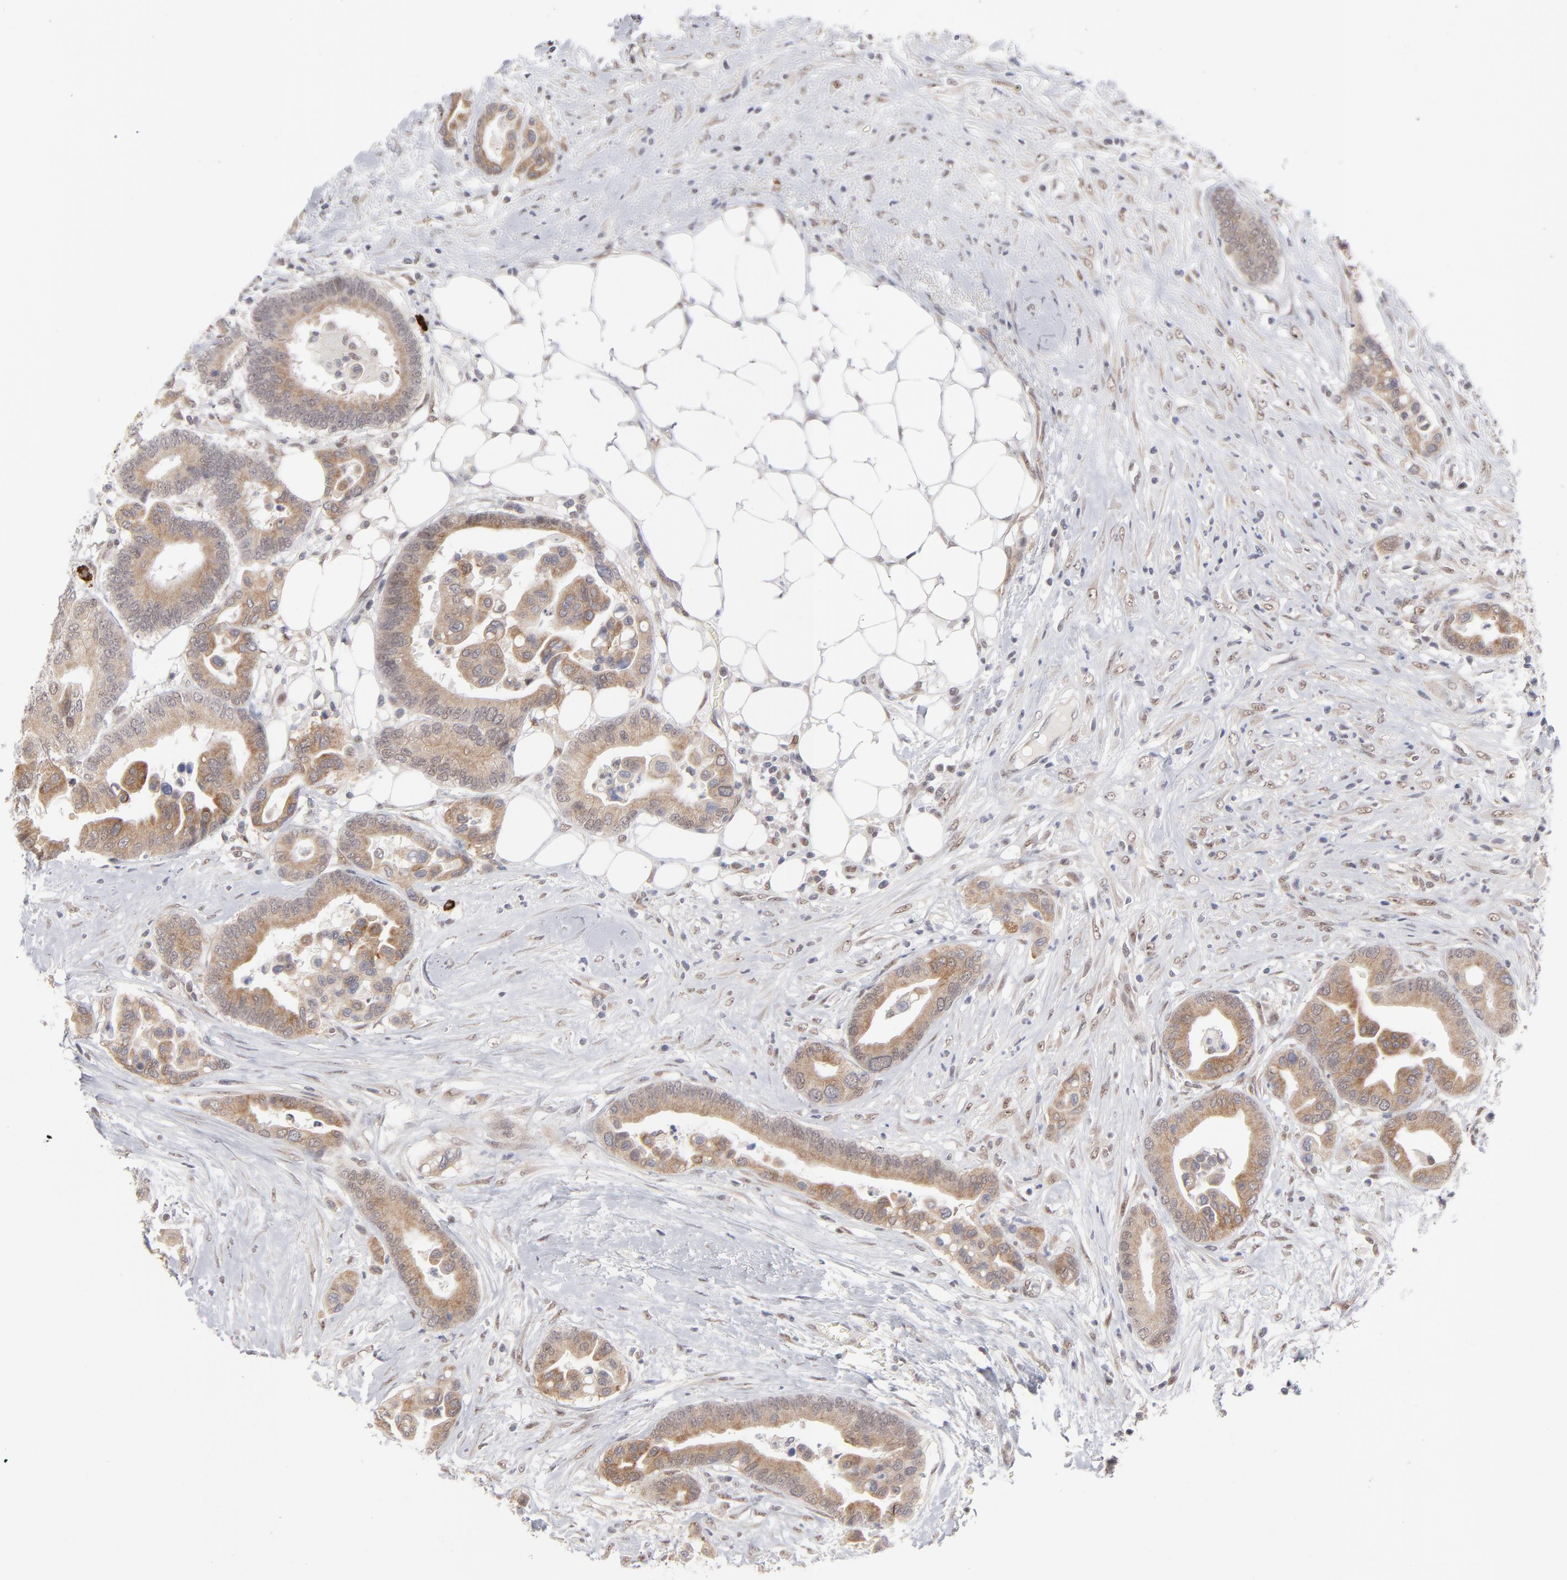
{"staining": {"intensity": "moderate", "quantity": ">75%", "location": "cytoplasmic/membranous"}, "tissue": "colorectal cancer", "cell_type": "Tumor cells", "image_type": "cancer", "snomed": [{"axis": "morphology", "description": "Adenocarcinoma, NOS"}, {"axis": "topography", "description": "Colon"}], "caption": "Human colorectal adenocarcinoma stained for a protein (brown) demonstrates moderate cytoplasmic/membranous positive staining in approximately >75% of tumor cells.", "gene": "NBN", "patient": {"sex": "male", "age": 82}}